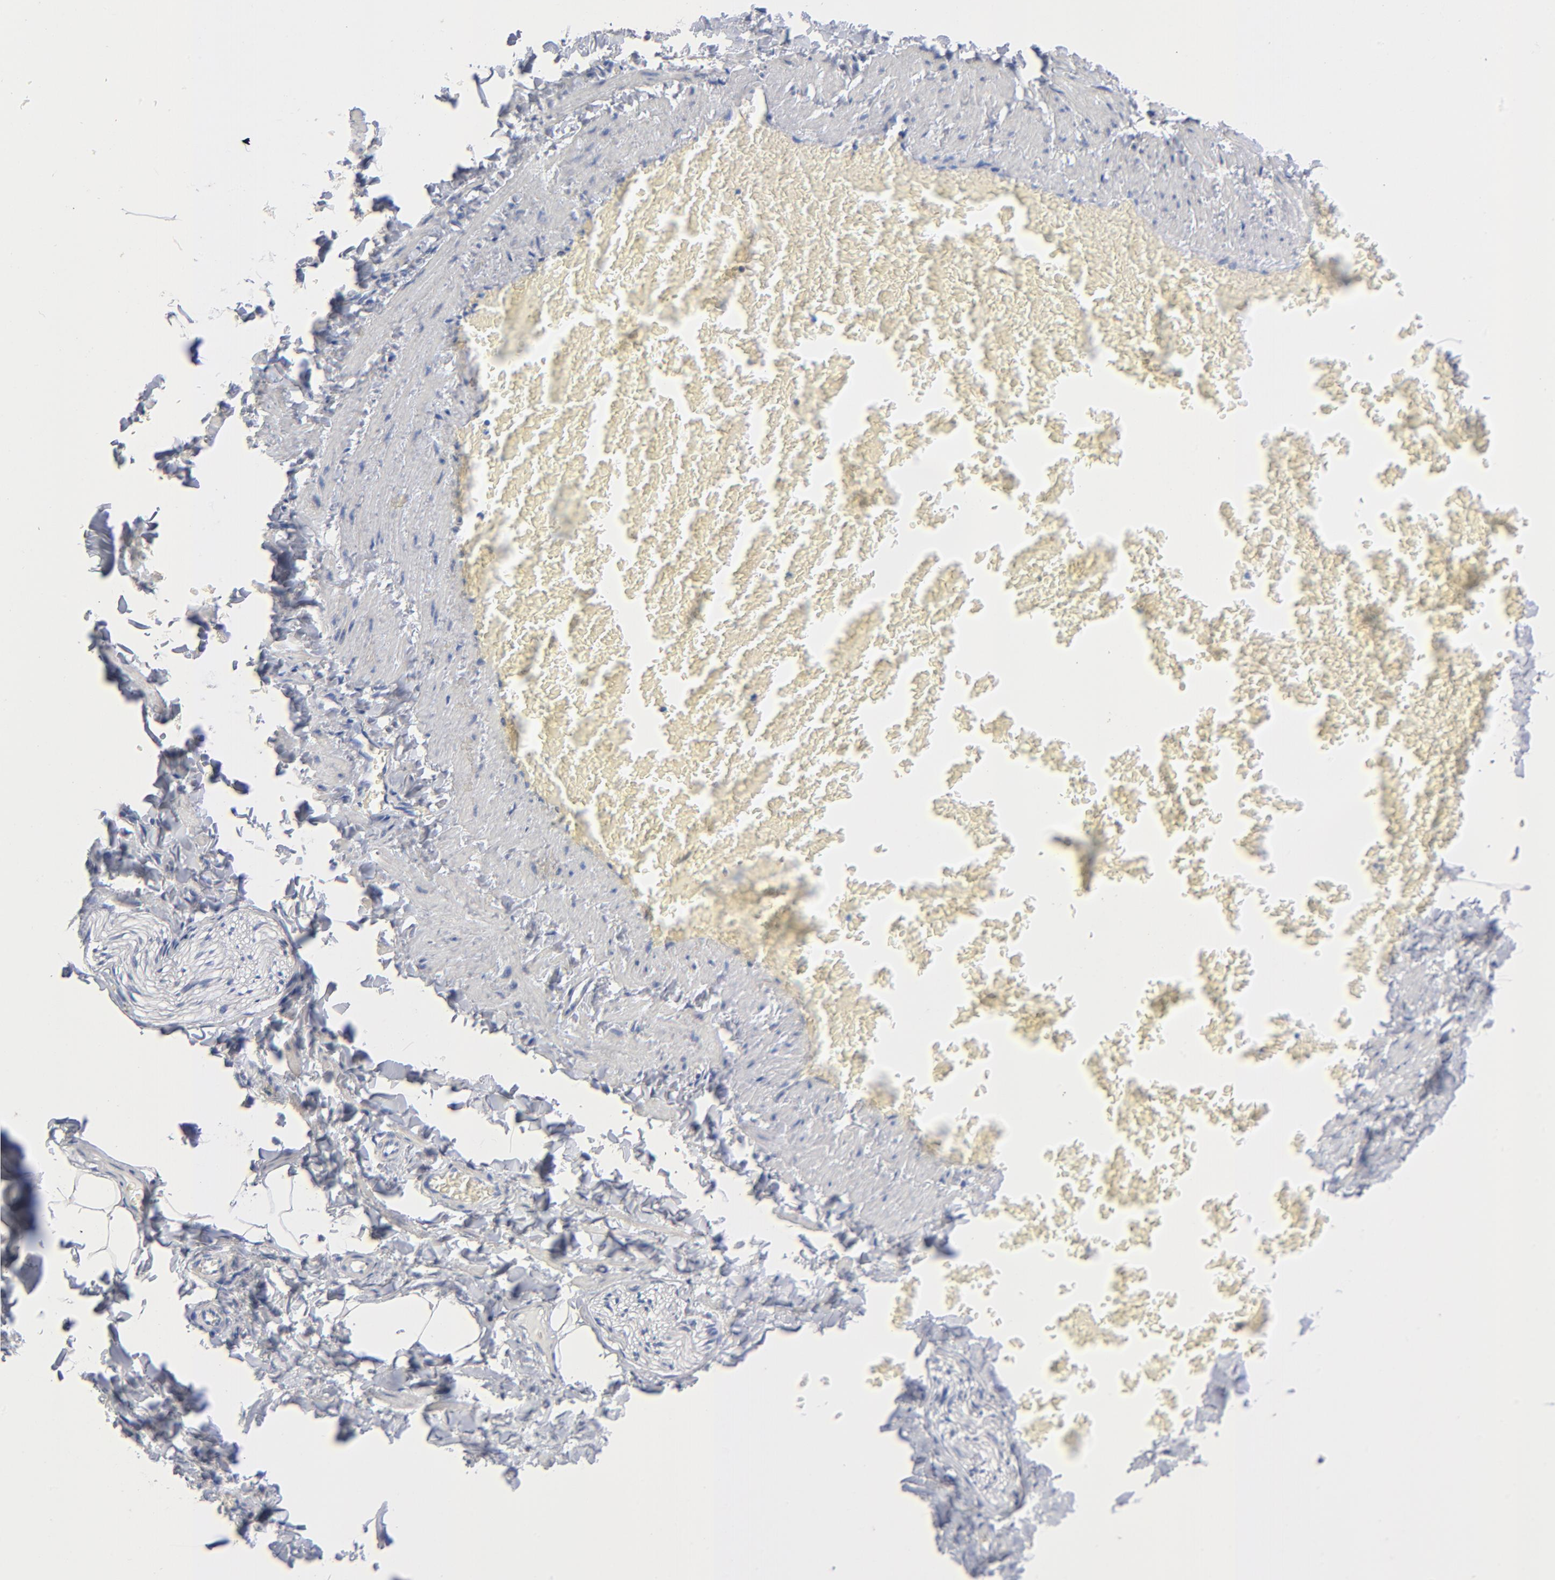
{"staining": {"intensity": "negative", "quantity": "none", "location": "none"}, "tissue": "soft tissue", "cell_type": "Fibroblasts", "image_type": "normal", "snomed": [{"axis": "morphology", "description": "Normal tissue, NOS"}, {"axis": "topography", "description": "Vascular tissue"}], "caption": "The immunohistochemistry (IHC) histopathology image has no significant expression in fibroblasts of soft tissue.", "gene": "CHCHD10", "patient": {"sex": "male", "age": 41}}